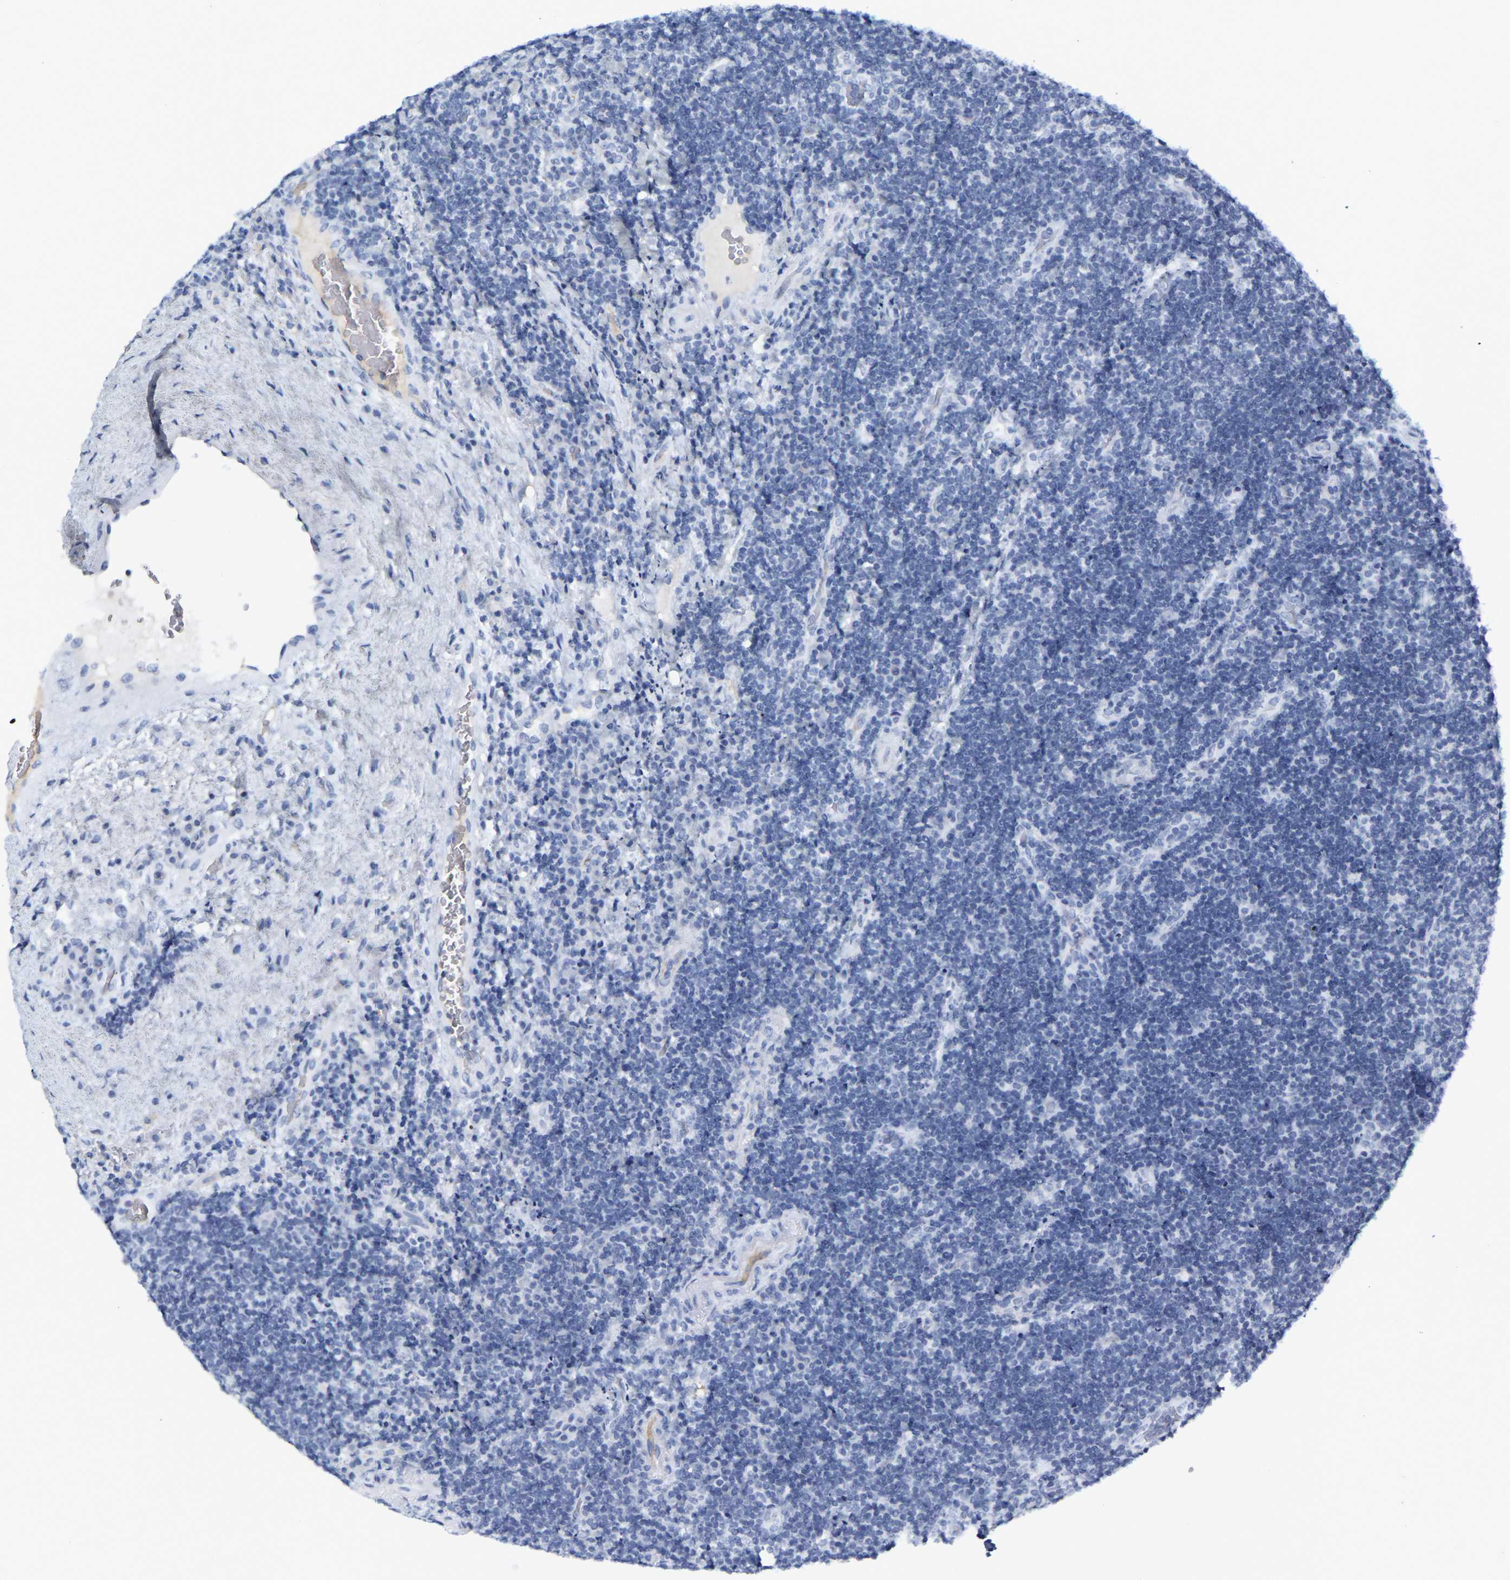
{"staining": {"intensity": "negative", "quantity": "none", "location": "none"}, "tissue": "lymphoma", "cell_type": "Tumor cells", "image_type": "cancer", "snomed": [{"axis": "morphology", "description": "Malignant lymphoma, non-Hodgkin's type, High grade"}, {"axis": "topography", "description": "Tonsil"}], "caption": "Immunohistochemistry (IHC) photomicrograph of neoplastic tissue: lymphoma stained with DAB shows no significant protein expression in tumor cells.", "gene": "GNAS", "patient": {"sex": "female", "age": 36}}